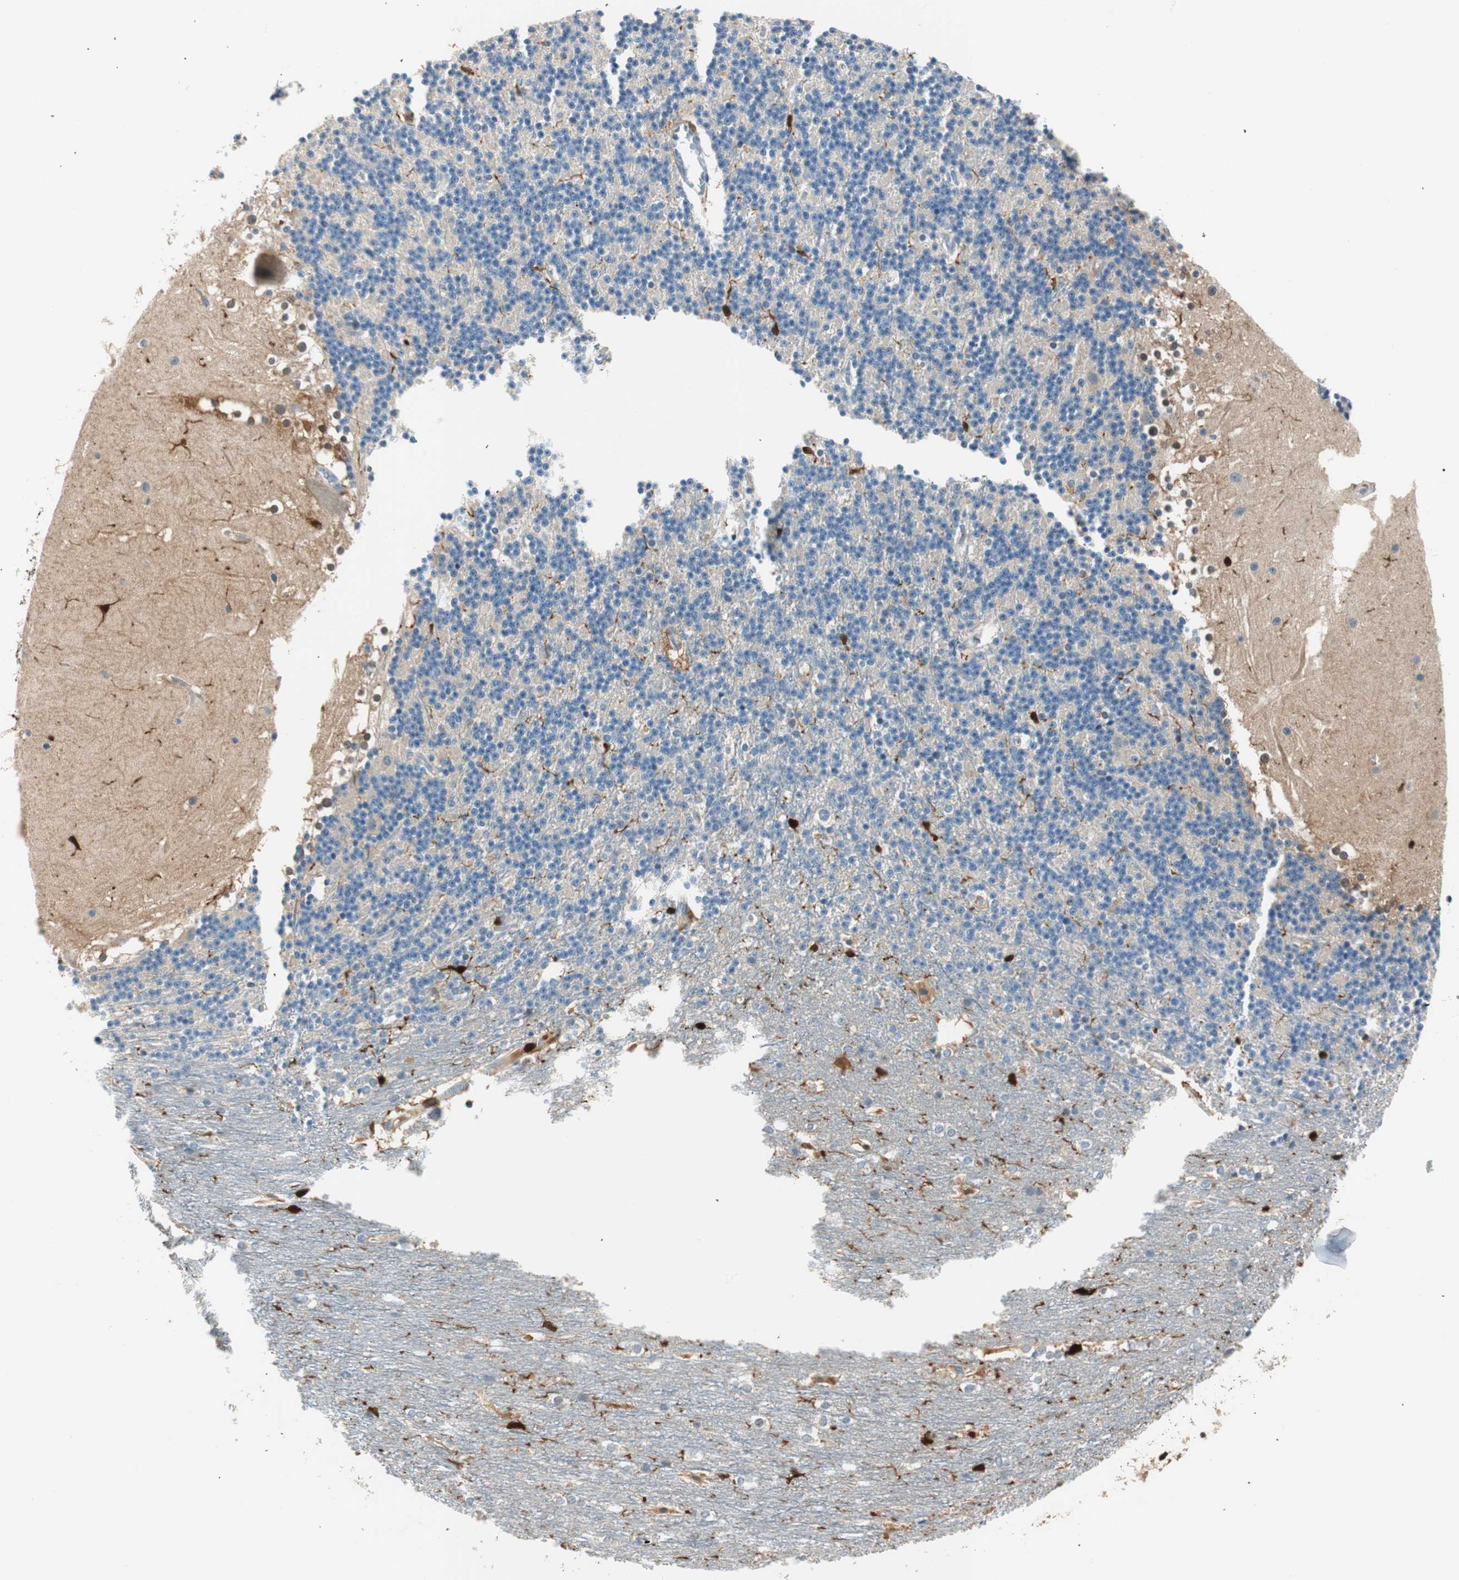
{"staining": {"intensity": "strong", "quantity": "<25%", "location": "cytoplasmic/membranous,nuclear"}, "tissue": "cerebellum", "cell_type": "Cells in granular layer", "image_type": "normal", "snomed": [{"axis": "morphology", "description": "Normal tissue, NOS"}, {"axis": "topography", "description": "Cerebellum"}], "caption": "Normal cerebellum shows strong cytoplasmic/membranous,nuclear expression in about <25% of cells in granular layer, visualized by immunohistochemistry. (DAB (3,3'-diaminobenzidine) = brown stain, brightfield microscopy at high magnification).", "gene": "COTL1", "patient": {"sex": "female", "age": 19}}